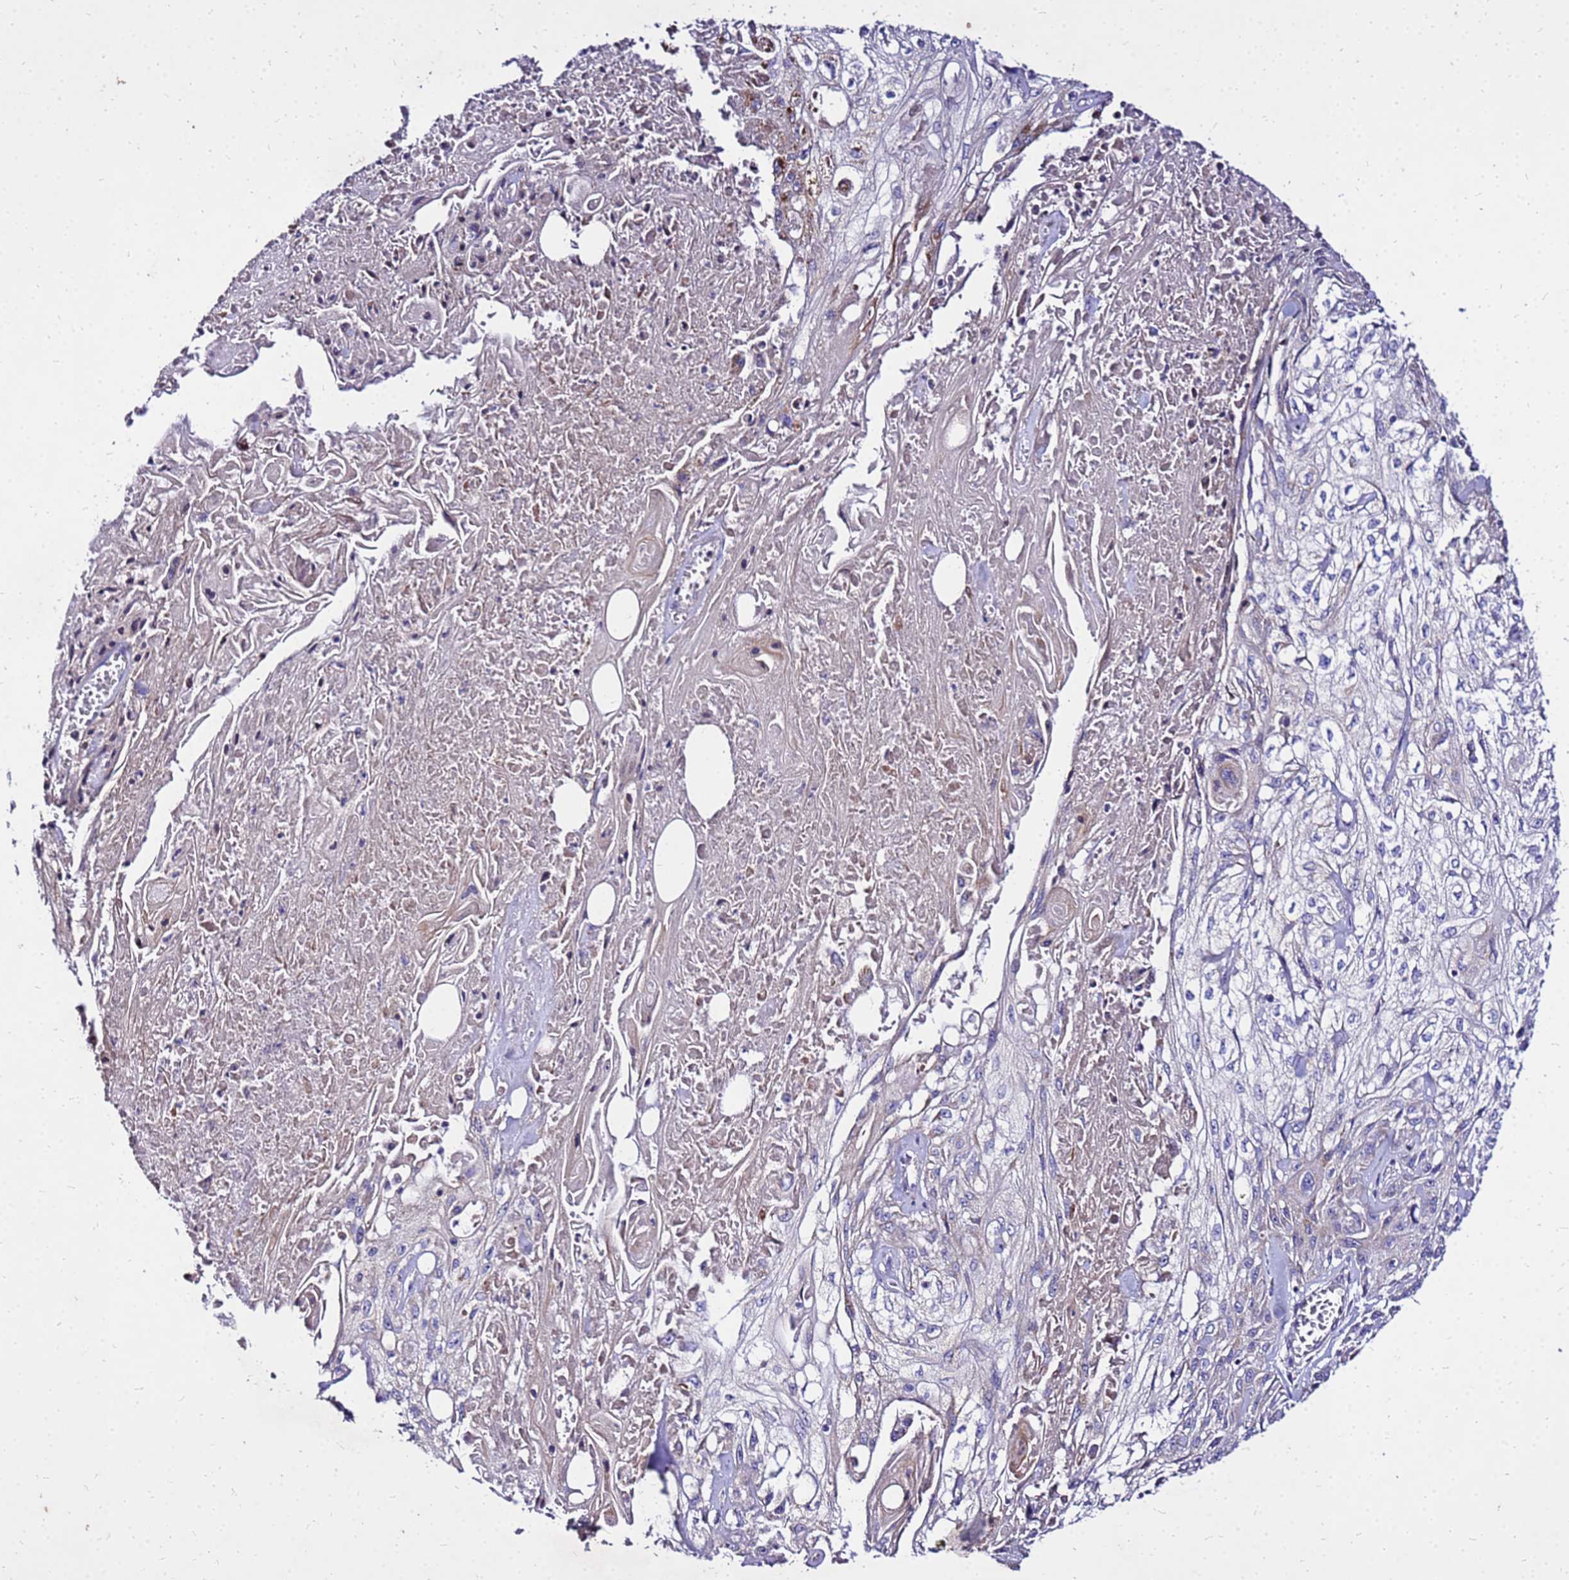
{"staining": {"intensity": "negative", "quantity": "none", "location": "none"}, "tissue": "skin cancer", "cell_type": "Tumor cells", "image_type": "cancer", "snomed": [{"axis": "morphology", "description": "Squamous cell carcinoma, NOS"}, {"axis": "morphology", "description": "Squamous cell carcinoma, metastatic, NOS"}, {"axis": "topography", "description": "Skin"}, {"axis": "topography", "description": "Lymph node"}], "caption": "Tumor cells show no significant protein staining in skin cancer (squamous cell carcinoma).", "gene": "COX14", "patient": {"sex": "male", "age": 75}}